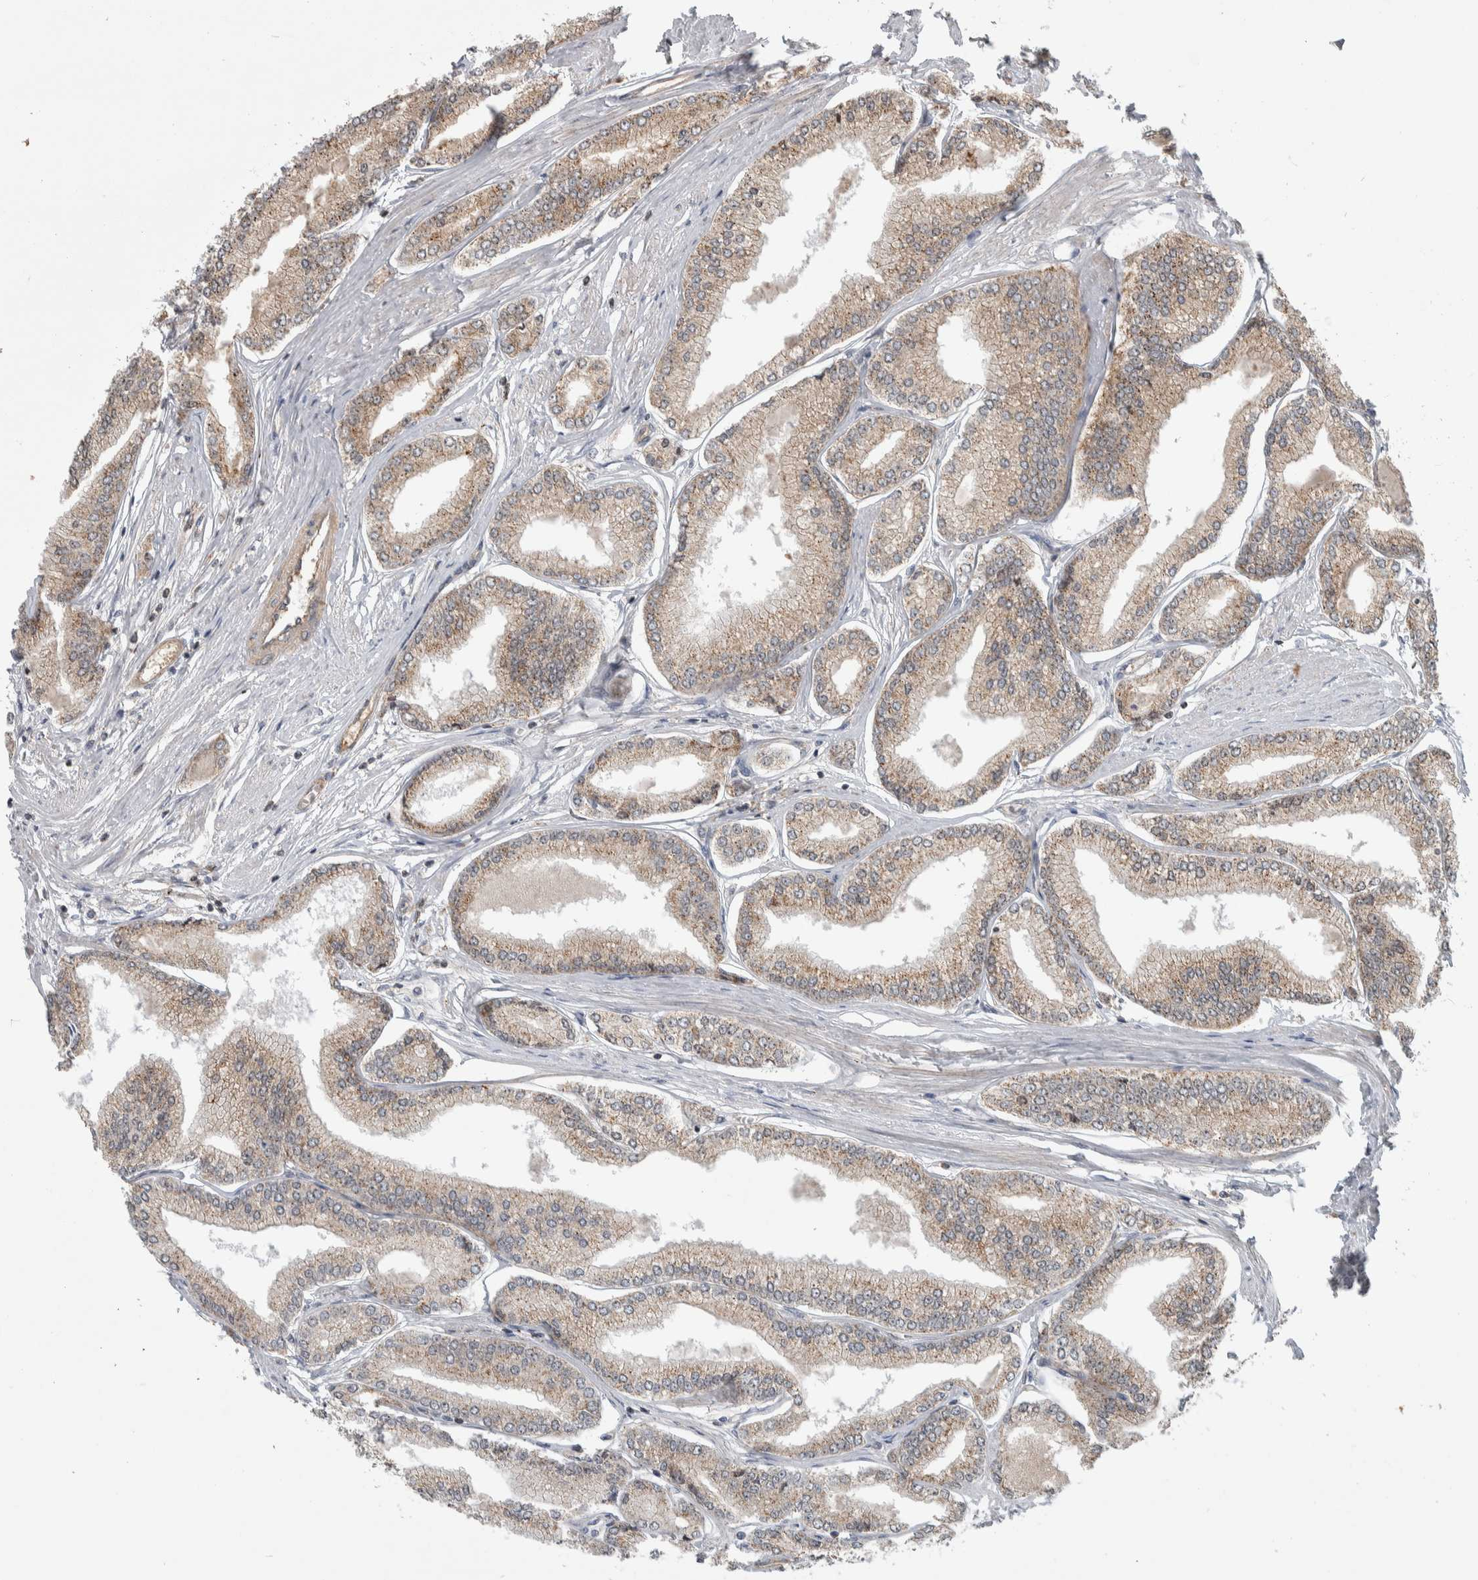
{"staining": {"intensity": "weak", "quantity": ">75%", "location": "cytoplasmic/membranous"}, "tissue": "prostate cancer", "cell_type": "Tumor cells", "image_type": "cancer", "snomed": [{"axis": "morphology", "description": "Adenocarcinoma, Low grade"}, {"axis": "topography", "description": "Prostate"}], "caption": "Prostate low-grade adenocarcinoma tissue reveals weak cytoplasmic/membranous positivity in approximately >75% of tumor cells, visualized by immunohistochemistry.", "gene": "MSL1", "patient": {"sex": "male", "age": 52}}